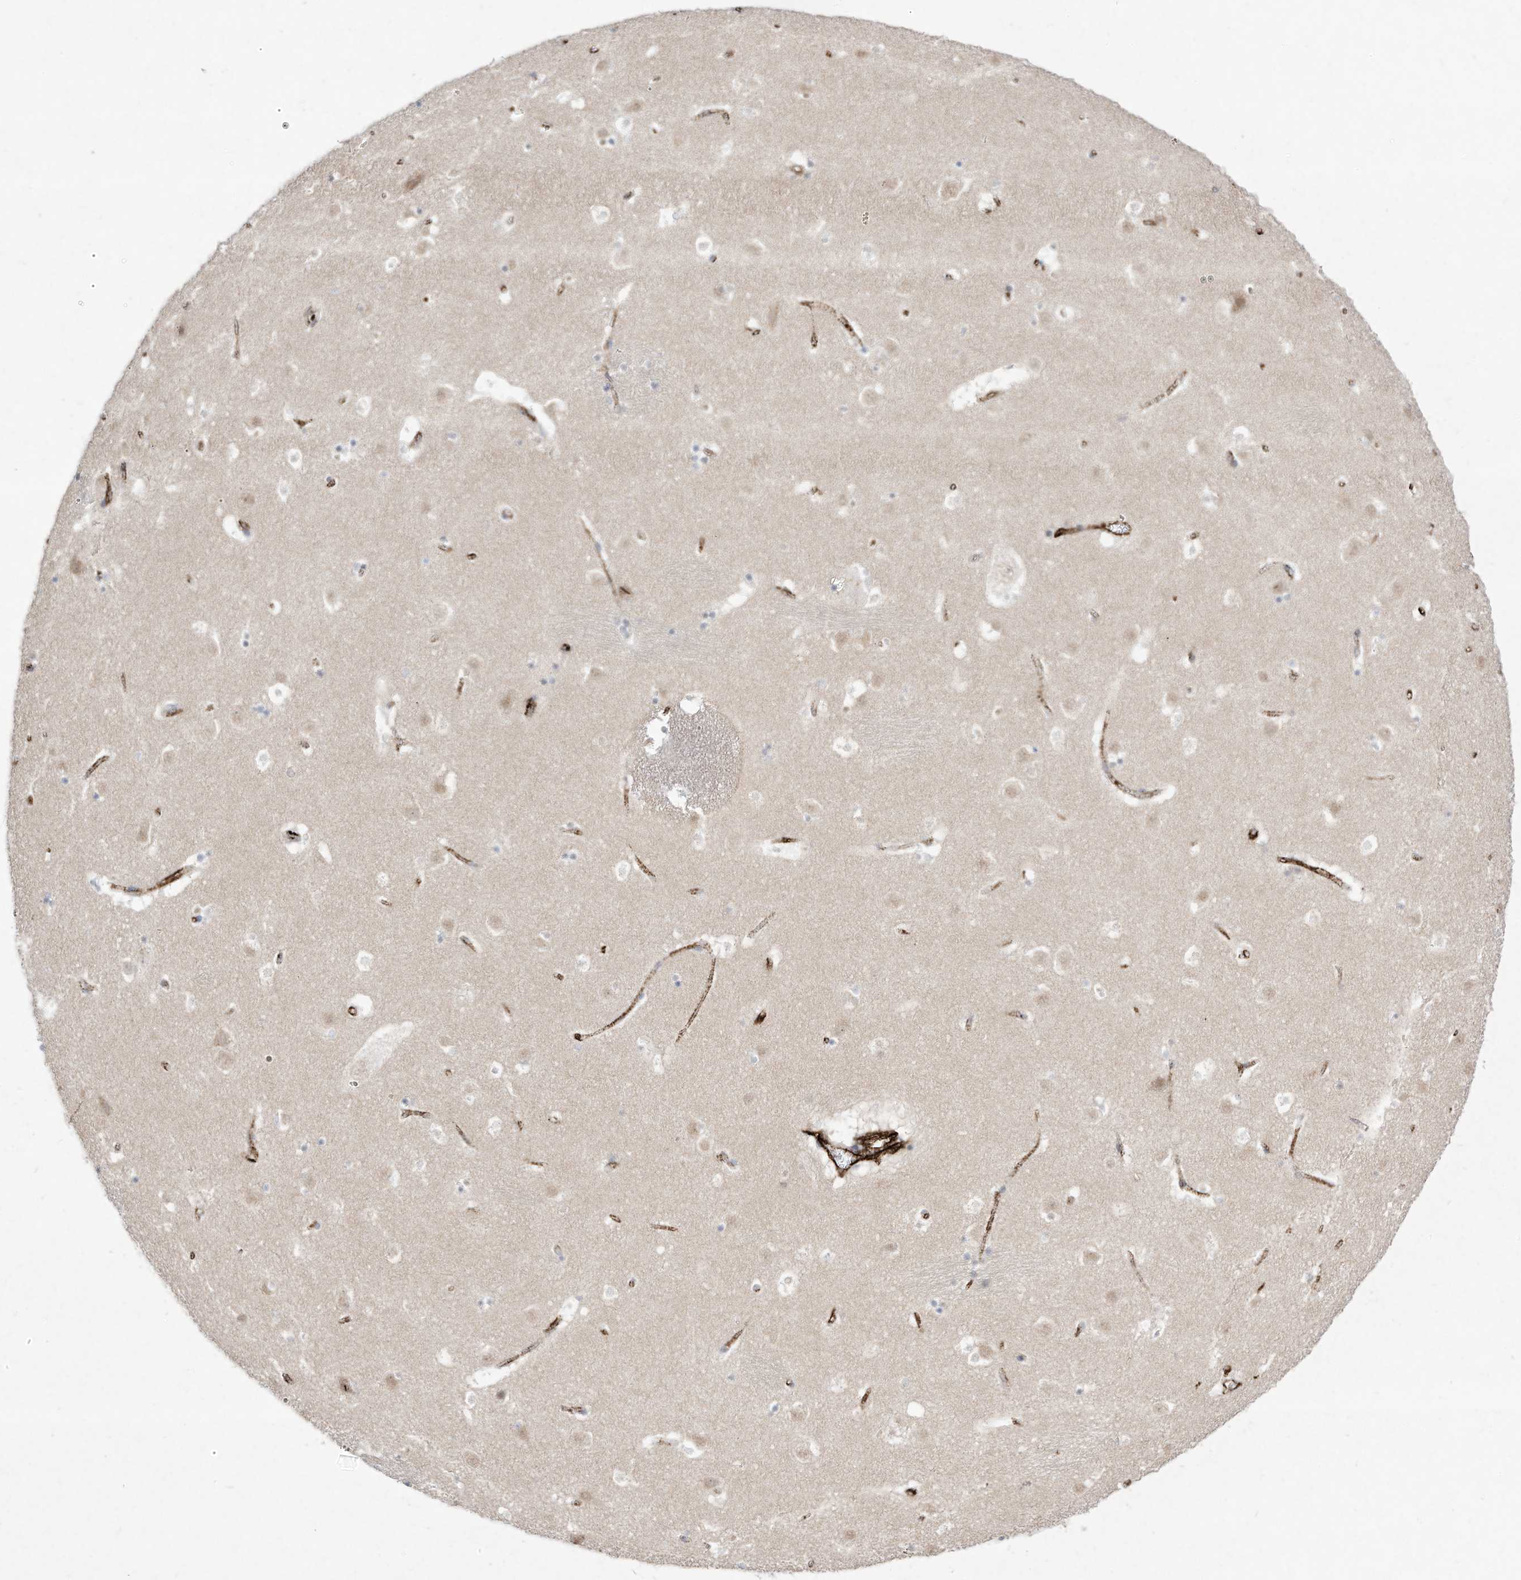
{"staining": {"intensity": "weak", "quantity": "<25%", "location": "cytoplasmic/membranous,nuclear"}, "tissue": "caudate", "cell_type": "Glial cells", "image_type": "normal", "snomed": [{"axis": "morphology", "description": "Normal tissue, NOS"}, {"axis": "topography", "description": "Lateral ventricle wall"}], "caption": "Immunohistochemistry (IHC) photomicrograph of unremarkable caudate: human caudate stained with DAB (3,3'-diaminobenzidine) reveals no significant protein expression in glial cells.", "gene": "ZGRF1", "patient": {"sex": "male", "age": 45}}